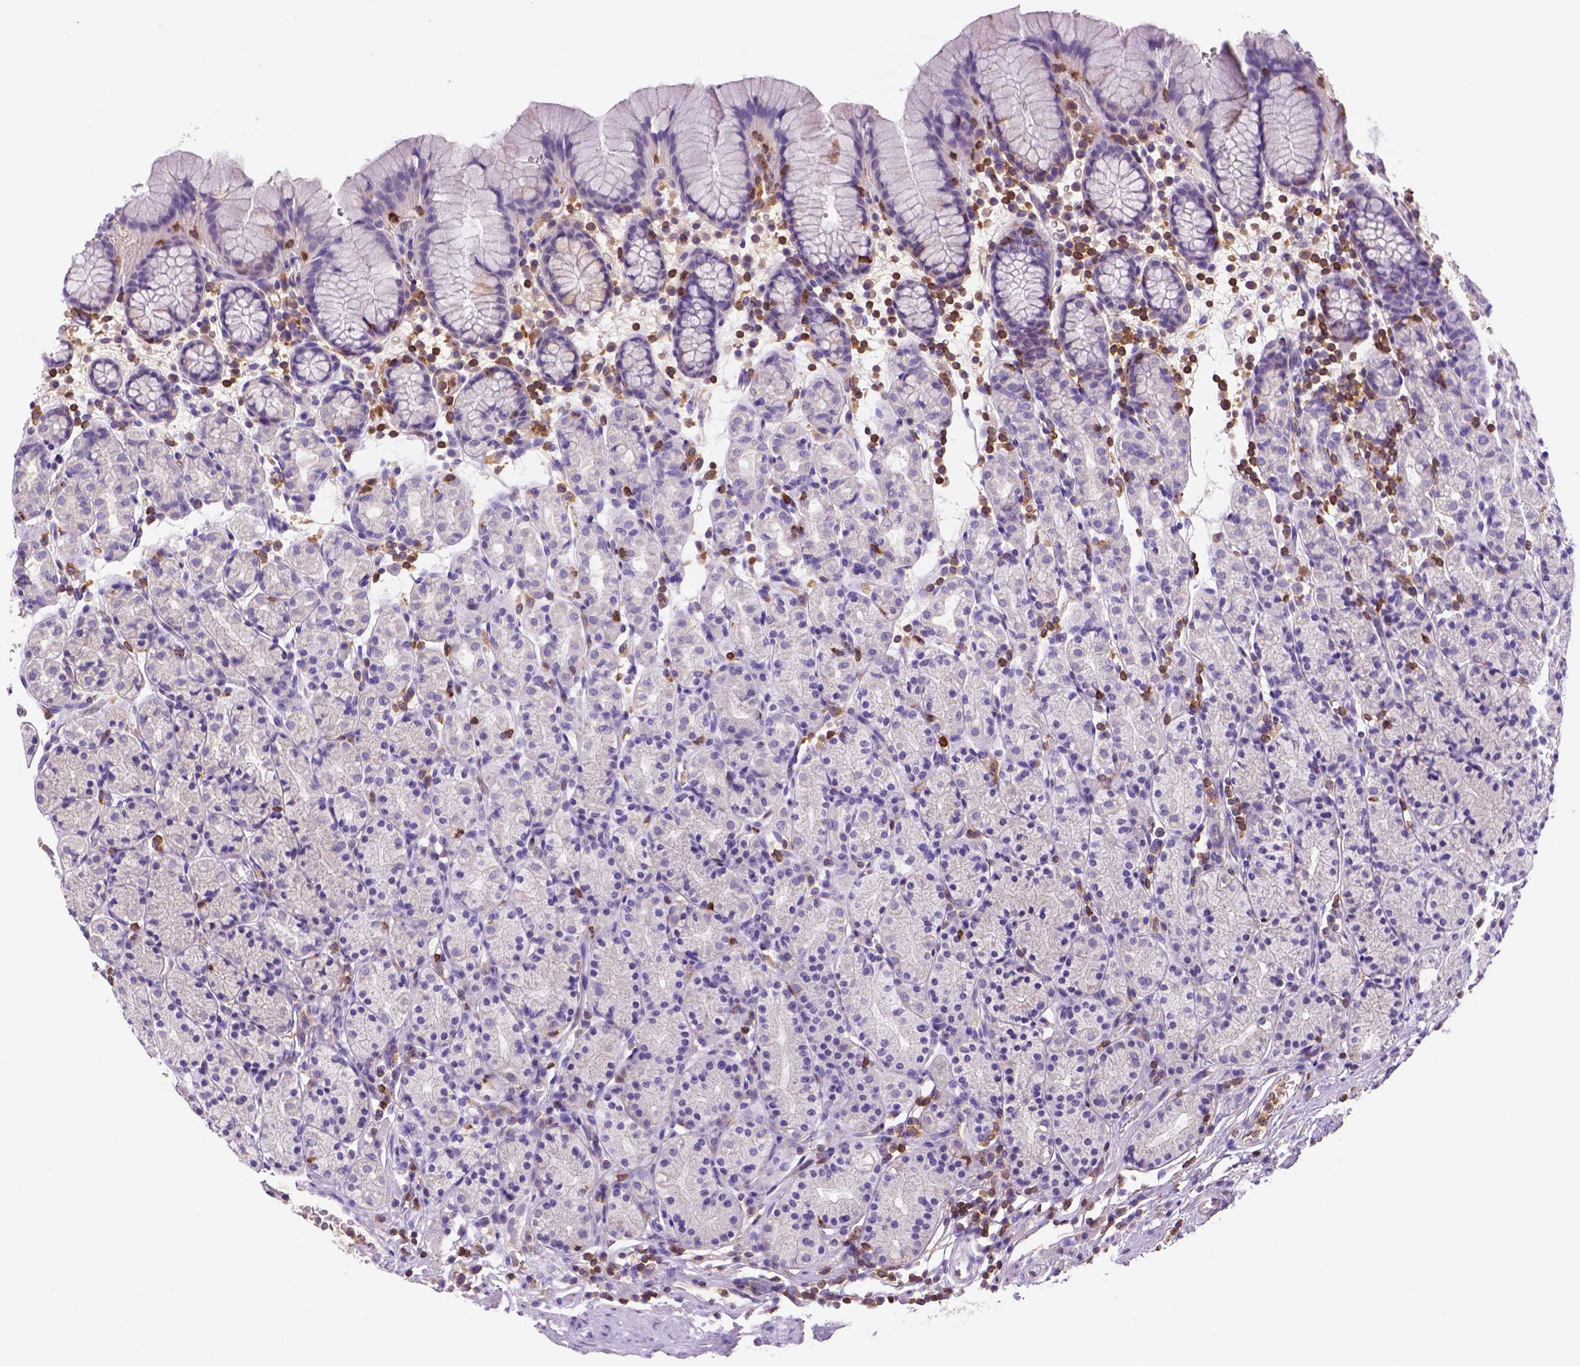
{"staining": {"intensity": "negative", "quantity": "none", "location": "none"}, "tissue": "stomach", "cell_type": "Glandular cells", "image_type": "normal", "snomed": [{"axis": "morphology", "description": "Normal tissue, NOS"}, {"axis": "topography", "description": "Stomach, upper"}, {"axis": "topography", "description": "Stomach"}], "caption": "Immunohistochemical staining of normal stomach shows no significant expression in glandular cells. (Stains: DAB IHC with hematoxylin counter stain, Microscopy: brightfield microscopy at high magnification).", "gene": "INPP5D", "patient": {"sex": "male", "age": 62}}